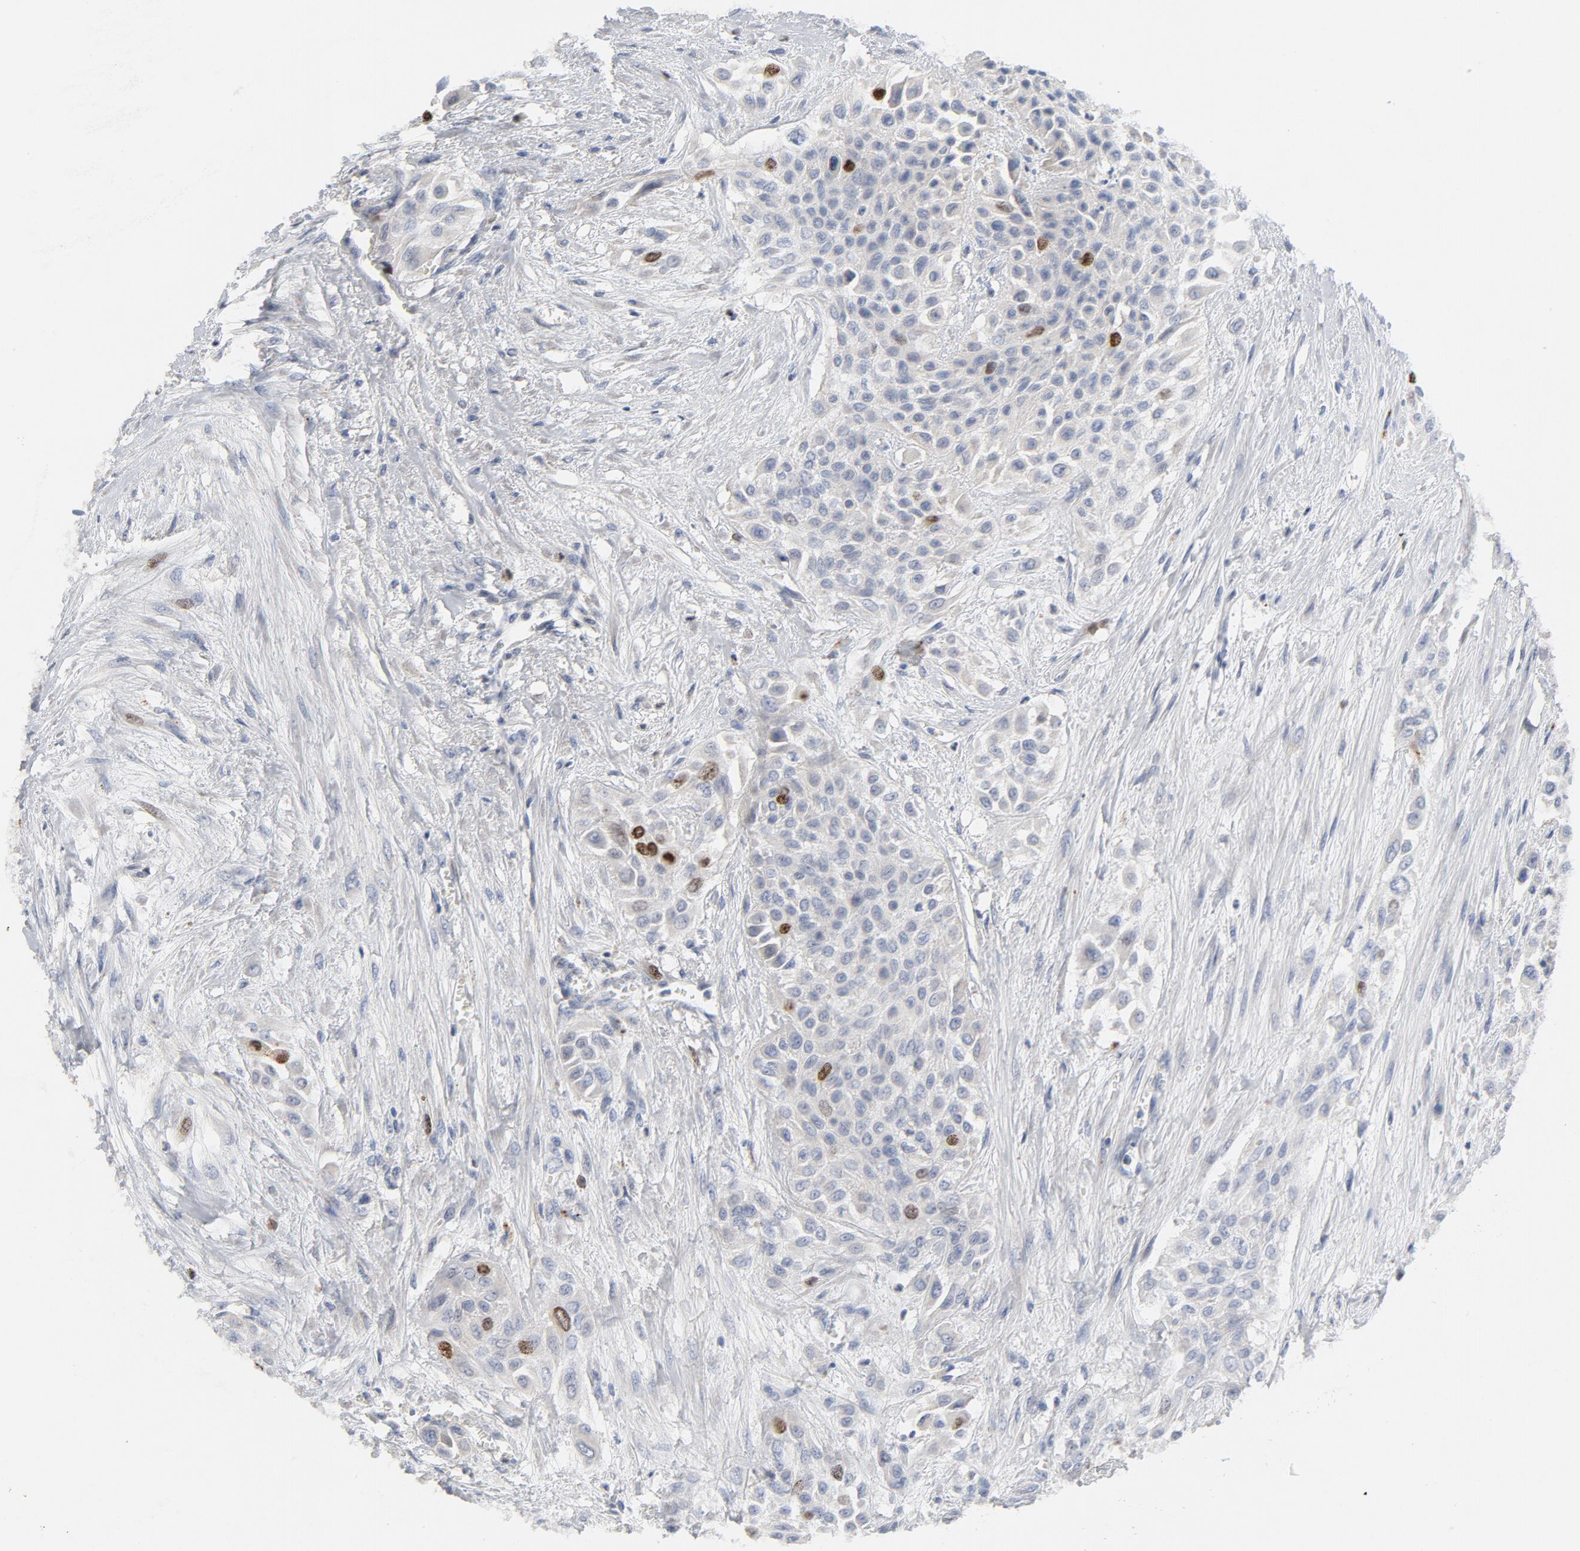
{"staining": {"intensity": "moderate", "quantity": "<25%", "location": "nuclear"}, "tissue": "urothelial cancer", "cell_type": "Tumor cells", "image_type": "cancer", "snomed": [{"axis": "morphology", "description": "Urothelial carcinoma, High grade"}, {"axis": "topography", "description": "Urinary bladder"}], "caption": "Immunohistochemistry staining of urothelial carcinoma (high-grade), which exhibits low levels of moderate nuclear staining in approximately <25% of tumor cells indicating moderate nuclear protein expression. The staining was performed using DAB (3,3'-diaminobenzidine) (brown) for protein detection and nuclei were counterstained in hematoxylin (blue).", "gene": "BIRC5", "patient": {"sex": "male", "age": 57}}